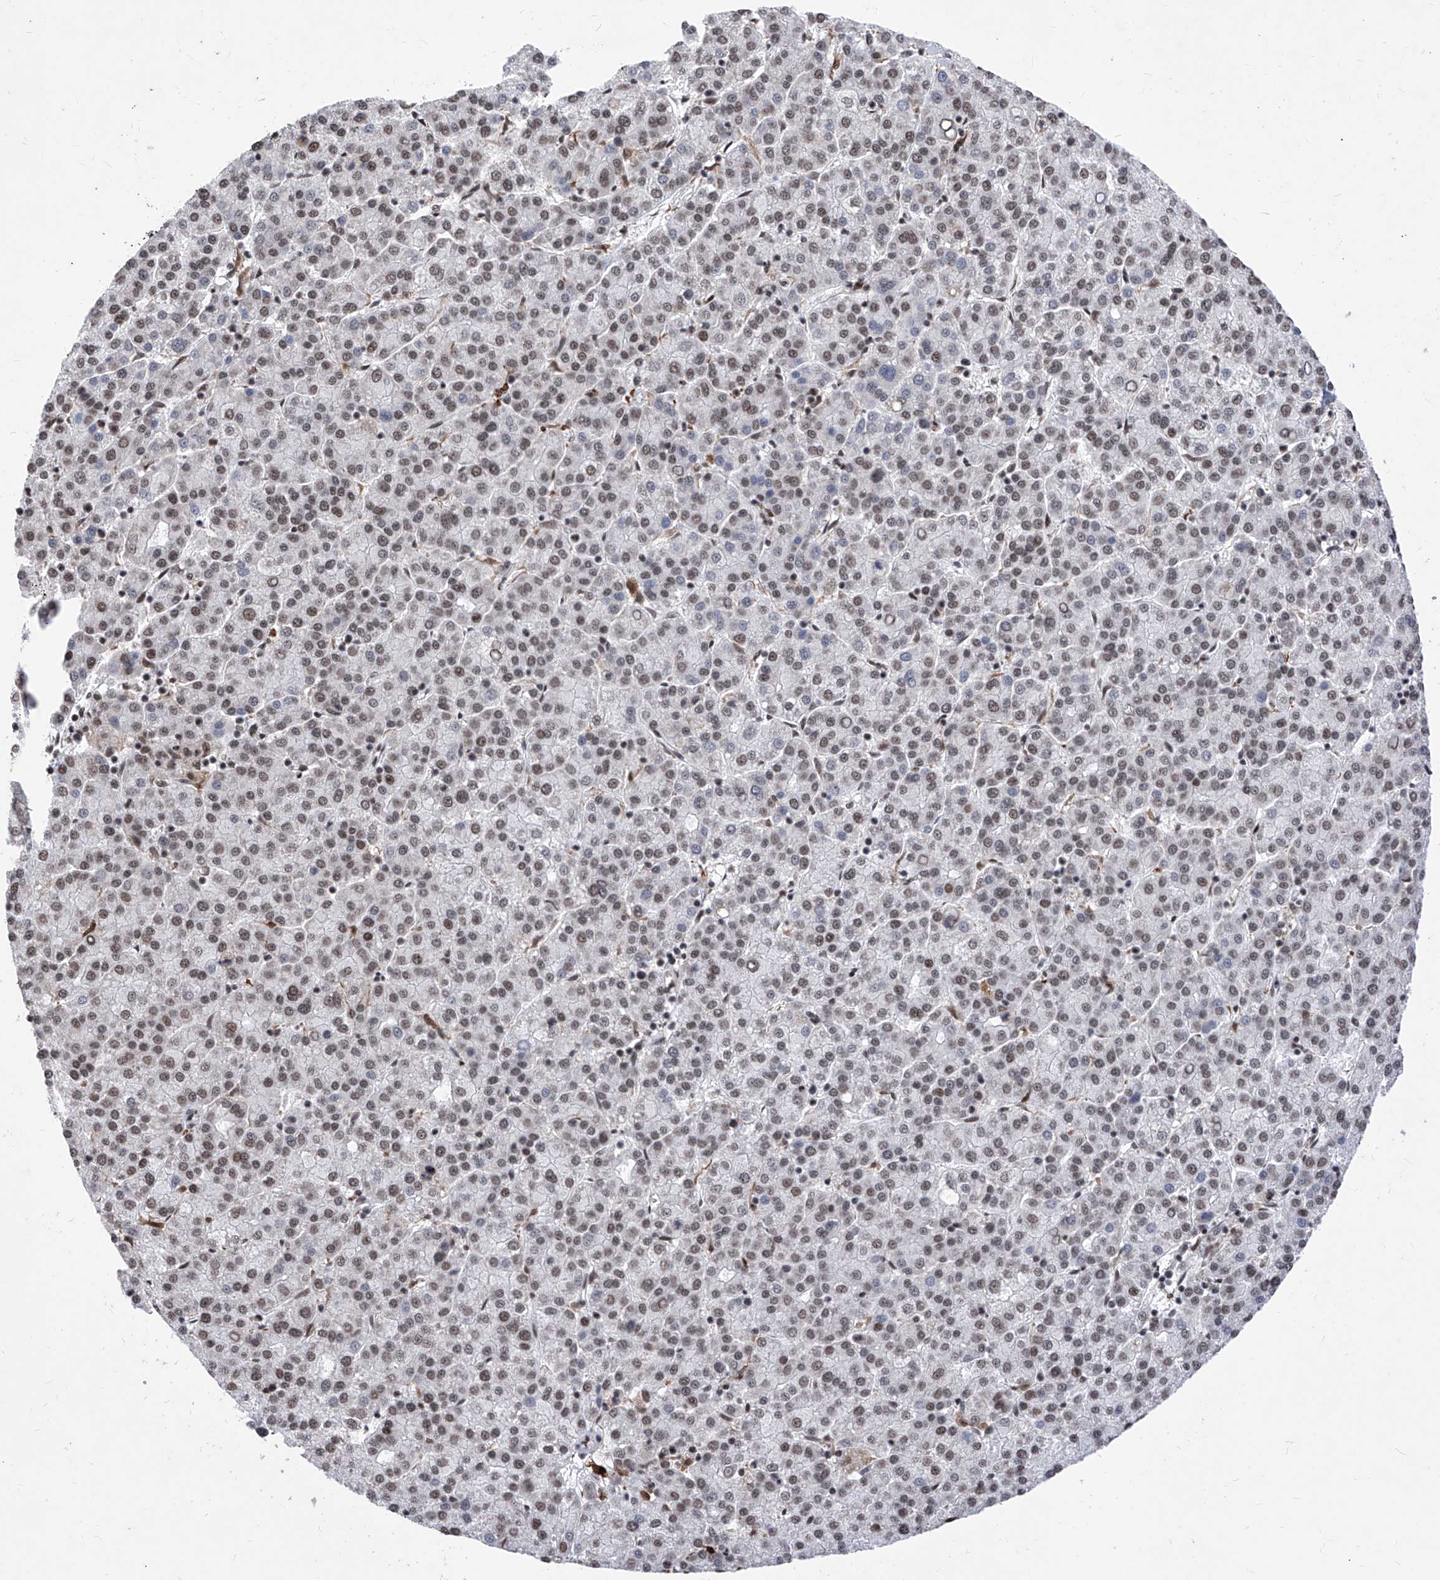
{"staining": {"intensity": "weak", "quantity": ">75%", "location": "nuclear"}, "tissue": "liver cancer", "cell_type": "Tumor cells", "image_type": "cancer", "snomed": [{"axis": "morphology", "description": "Carcinoma, Hepatocellular, NOS"}, {"axis": "topography", "description": "Liver"}], "caption": "Human liver cancer stained for a protein (brown) shows weak nuclear positive staining in approximately >75% of tumor cells.", "gene": "PHF5A", "patient": {"sex": "female", "age": 58}}